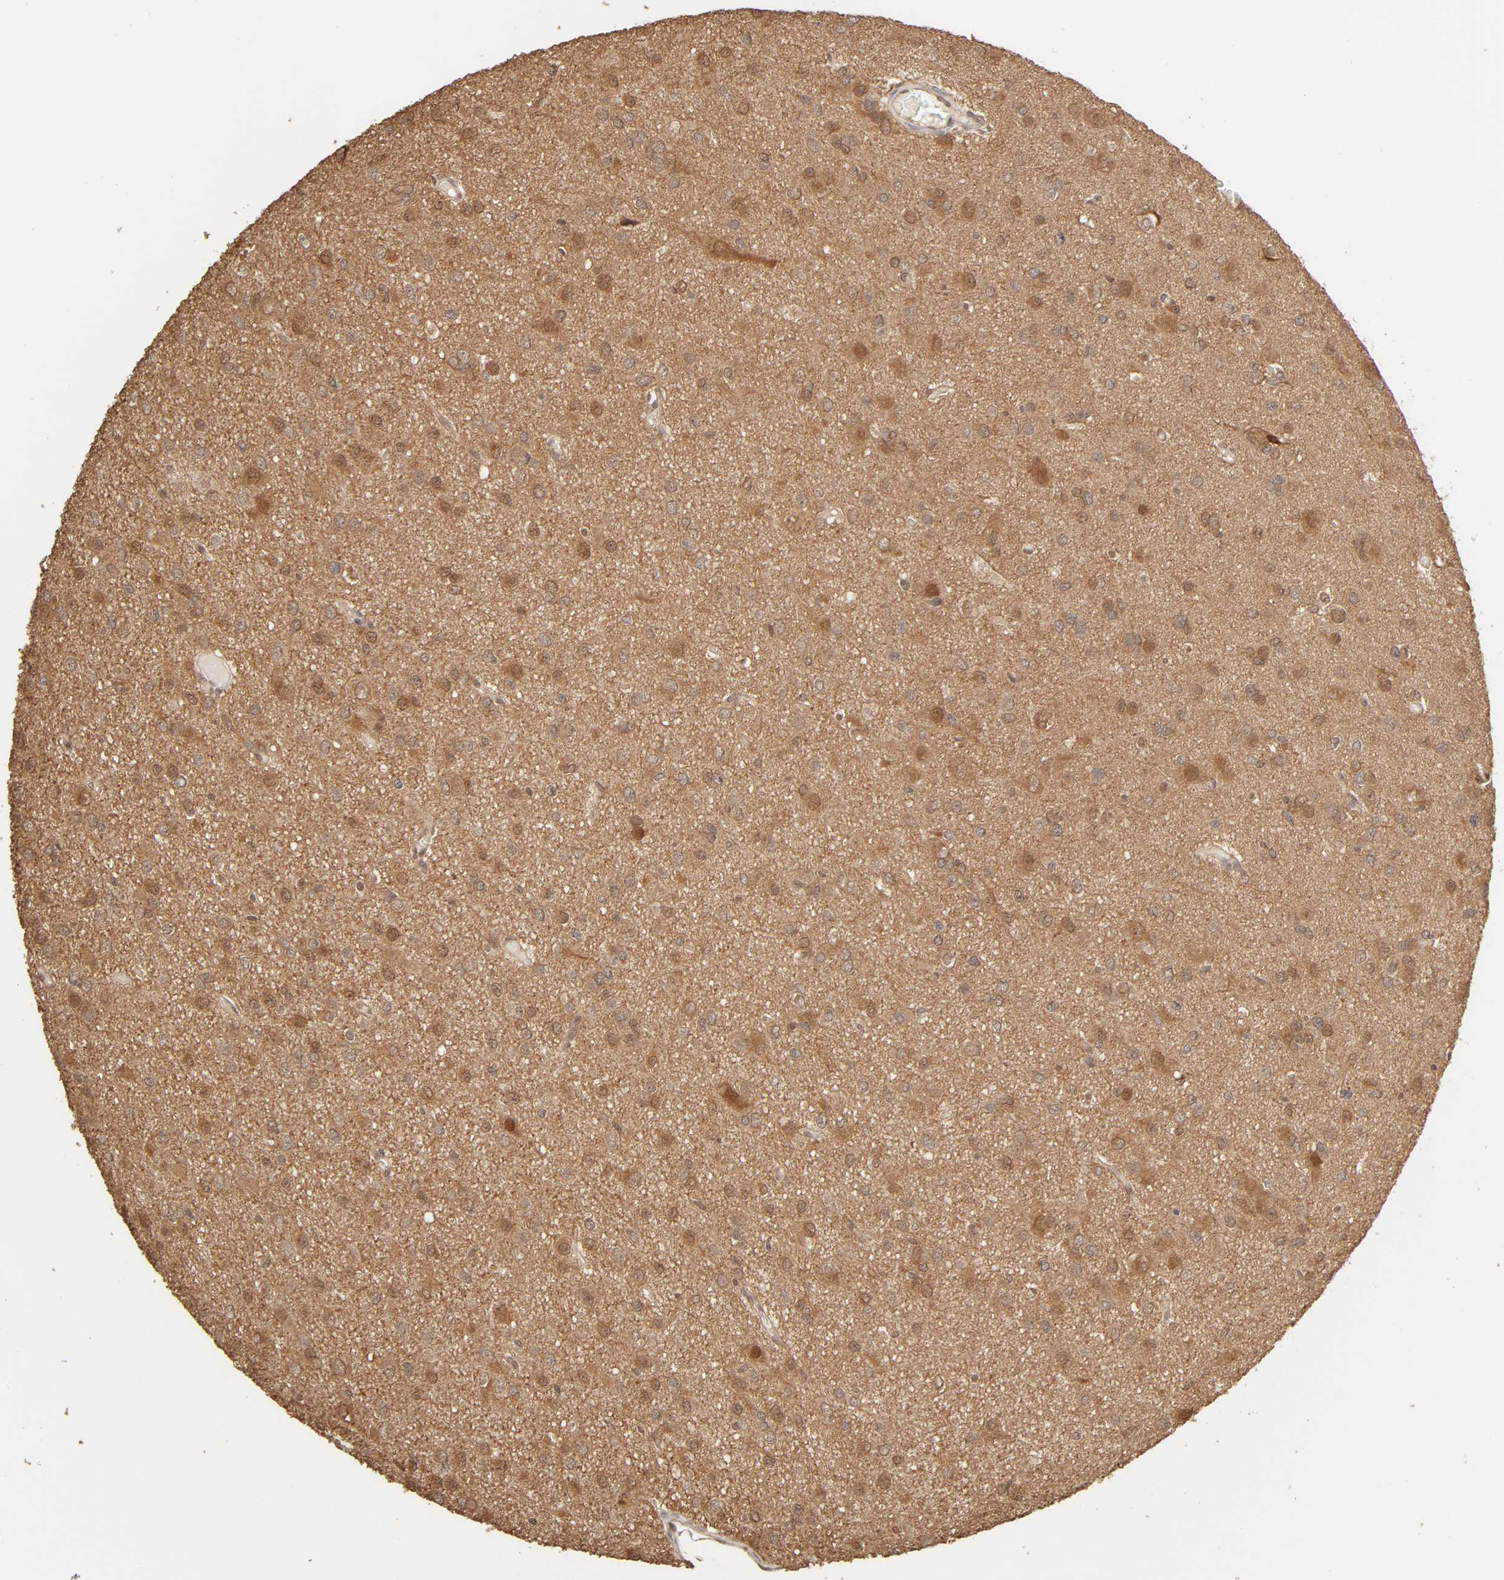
{"staining": {"intensity": "moderate", "quantity": ">75%", "location": "cytoplasmic/membranous,nuclear"}, "tissue": "glioma", "cell_type": "Tumor cells", "image_type": "cancer", "snomed": [{"axis": "morphology", "description": "Glioma, malignant, Low grade"}, {"axis": "topography", "description": "Brain"}], "caption": "IHC of human glioma displays medium levels of moderate cytoplasmic/membranous and nuclear staining in about >75% of tumor cells. (brown staining indicates protein expression, while blue staining denotes nuclei).", "gene": "MAPK1", "patient": {"sex": "male", "age": 42}}